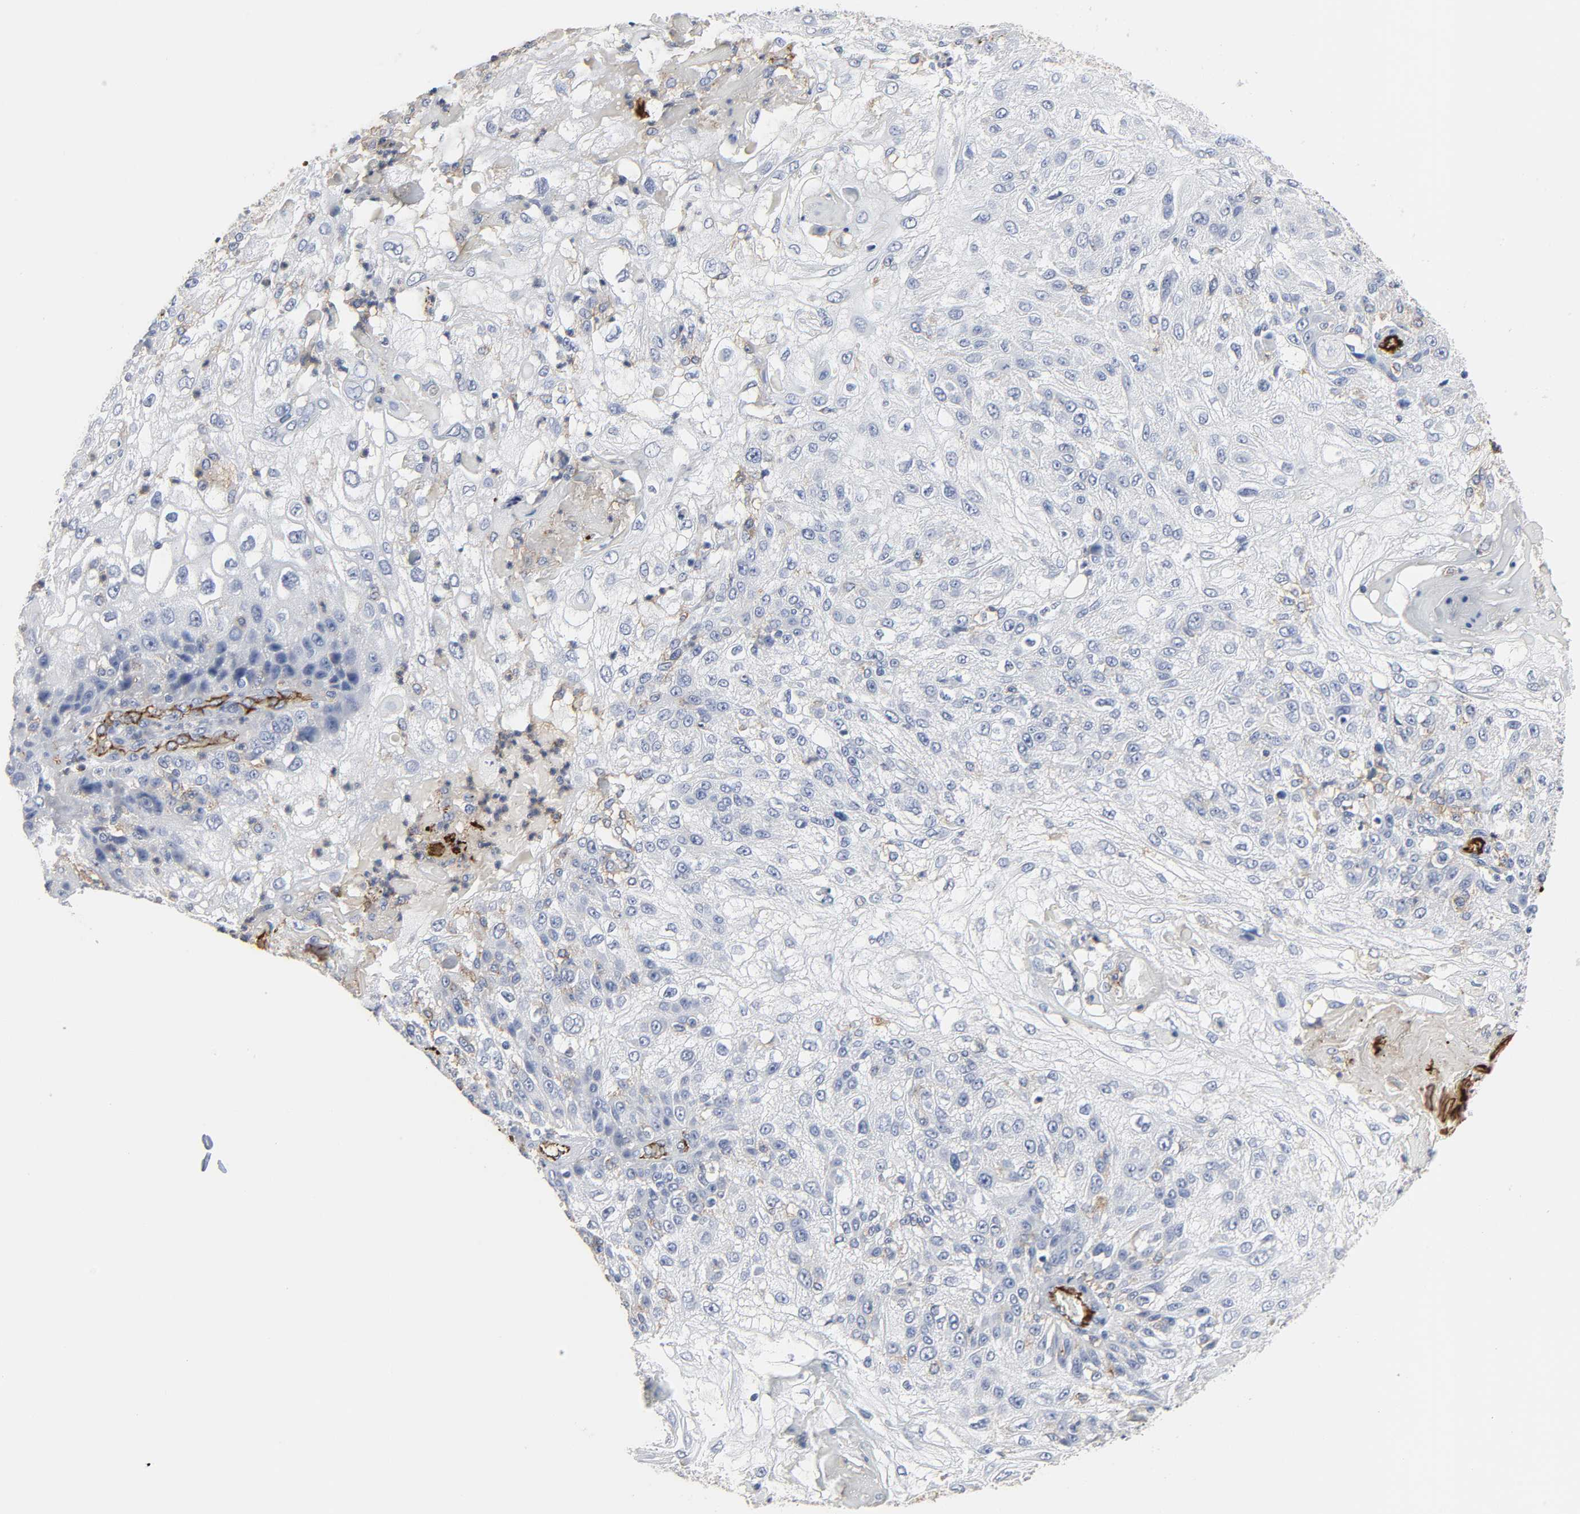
{"staining": {"intensity": "moderate", "quantity": "<25%", "location": "cytoplasmic/membranous"}, "tissue": "skin cancer", "cell_type": "Tumor cells", "image_type": "cancer", "snomed": [{"axis": "morphology", "description": "Normal tissue, NOS"}, {"axis": "morphology", "description": "Squamous cell carcinoma, NOS"}, {"axis": "topography", "description": "Skin"}], "caption": "Protein expression analysis of skin squamous cell carcinoma reveals moderate cytoplasmic/membranous staining in approximately <25% of tumor cells. (Brightfield microscopy of DAB IHC at high magnification).", "gene": "PECAM1", "patient": {"sex": "female", "age": 83}}